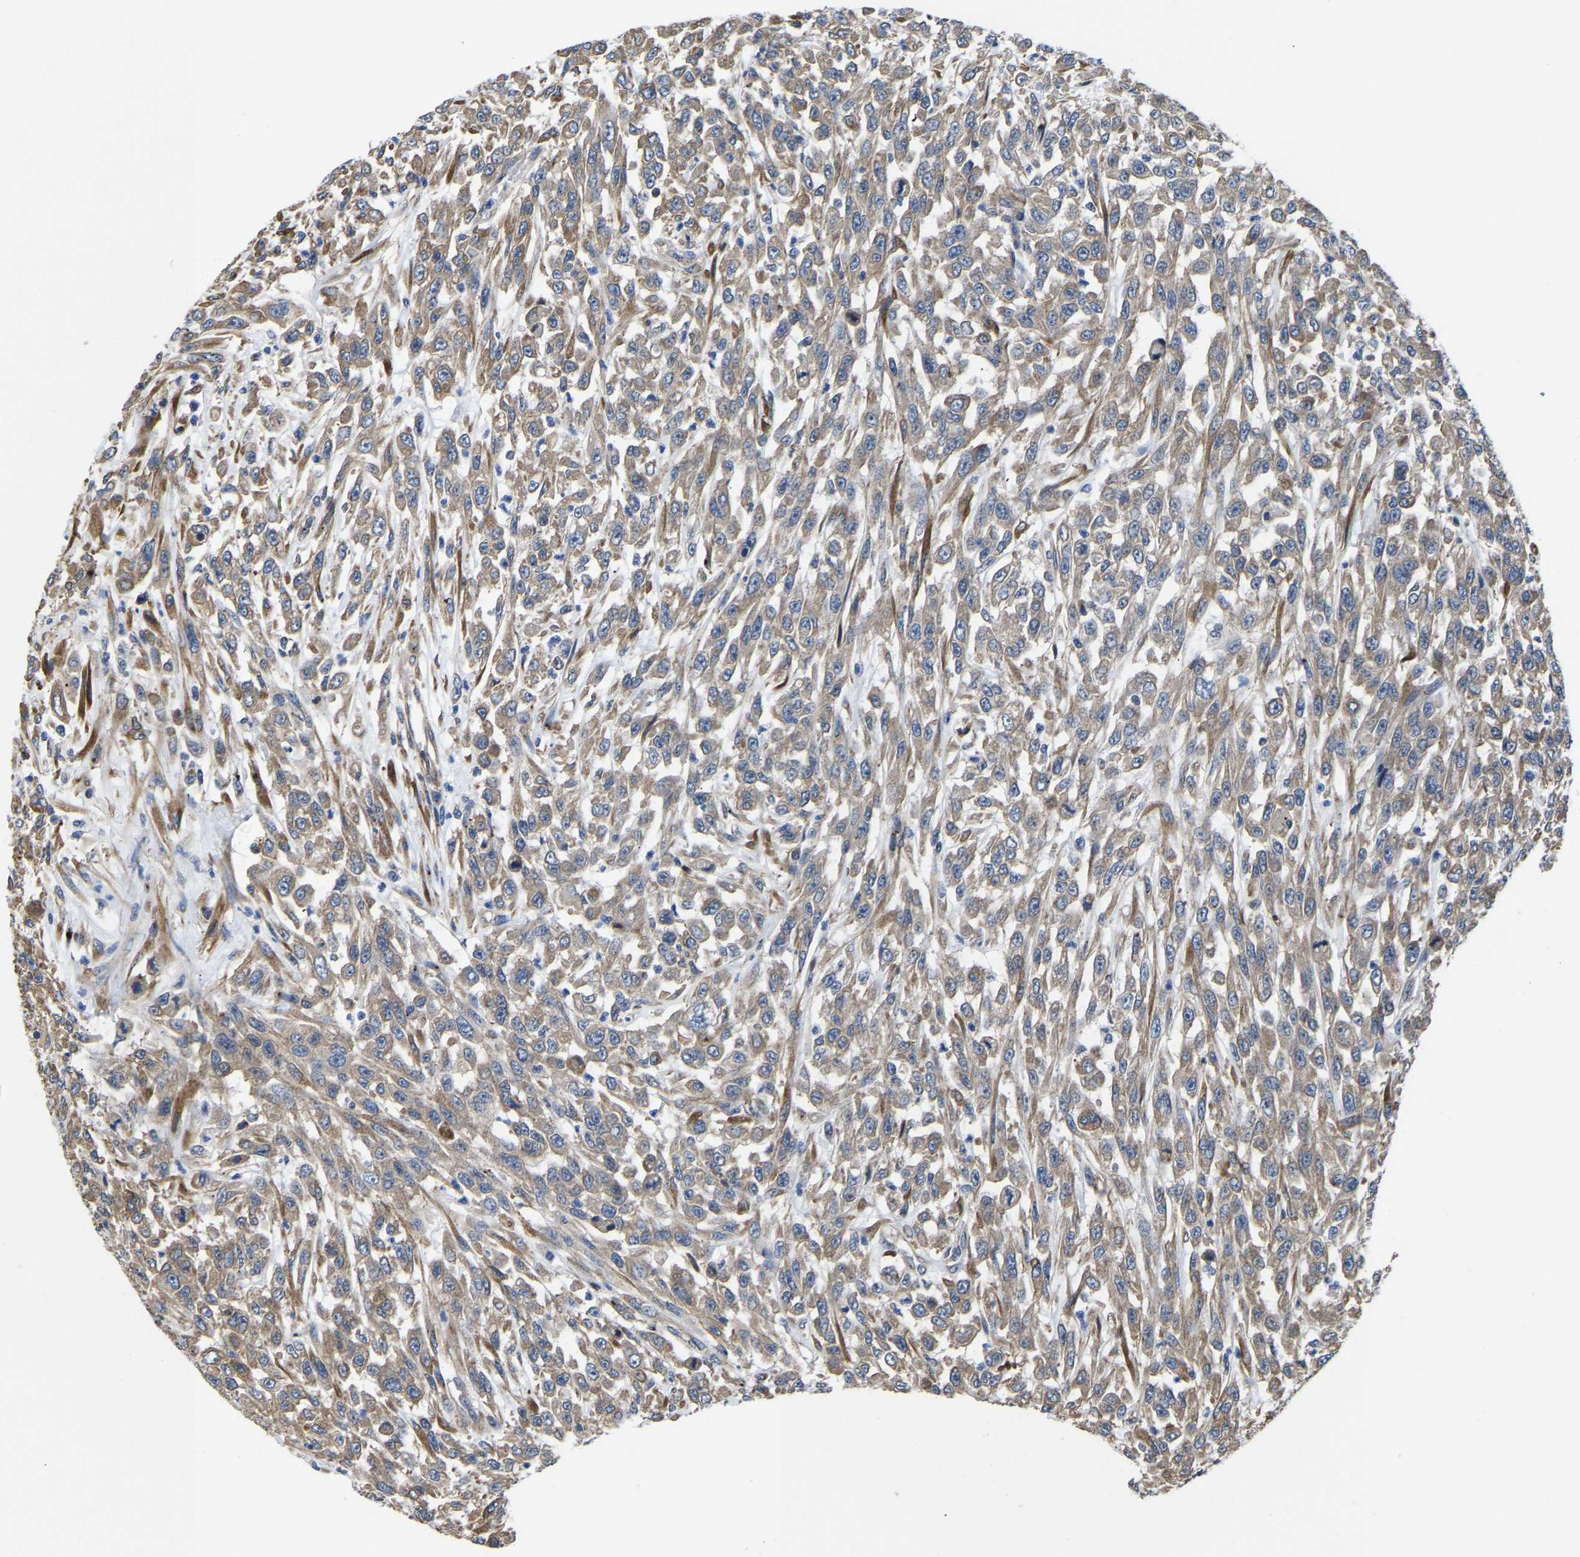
{"staining": {"intensity": "weak", "quantity": ">75%", "location": "cytoplasmic/membranous"}, "tissue": "urothelial cancer", "cell_type": "Tumor cells", "image_type": "cancer", "snomed": [{"axis": "morphology", "description": "Urothelial carcinoma, High grade"}, {"axis": "topography", "description": "Urinary bladder"}], "caption": "A brown stain shows weak cytoplasmic/membranous staining of a protein in urothelial cancer tumor cells. (DAB (3,3'-diaminobenzidine) = brown stain, brightfield microscopy at high magnification).", "gene": "ARL6IP5", "patient": {"sex": "male", "age": 46}}